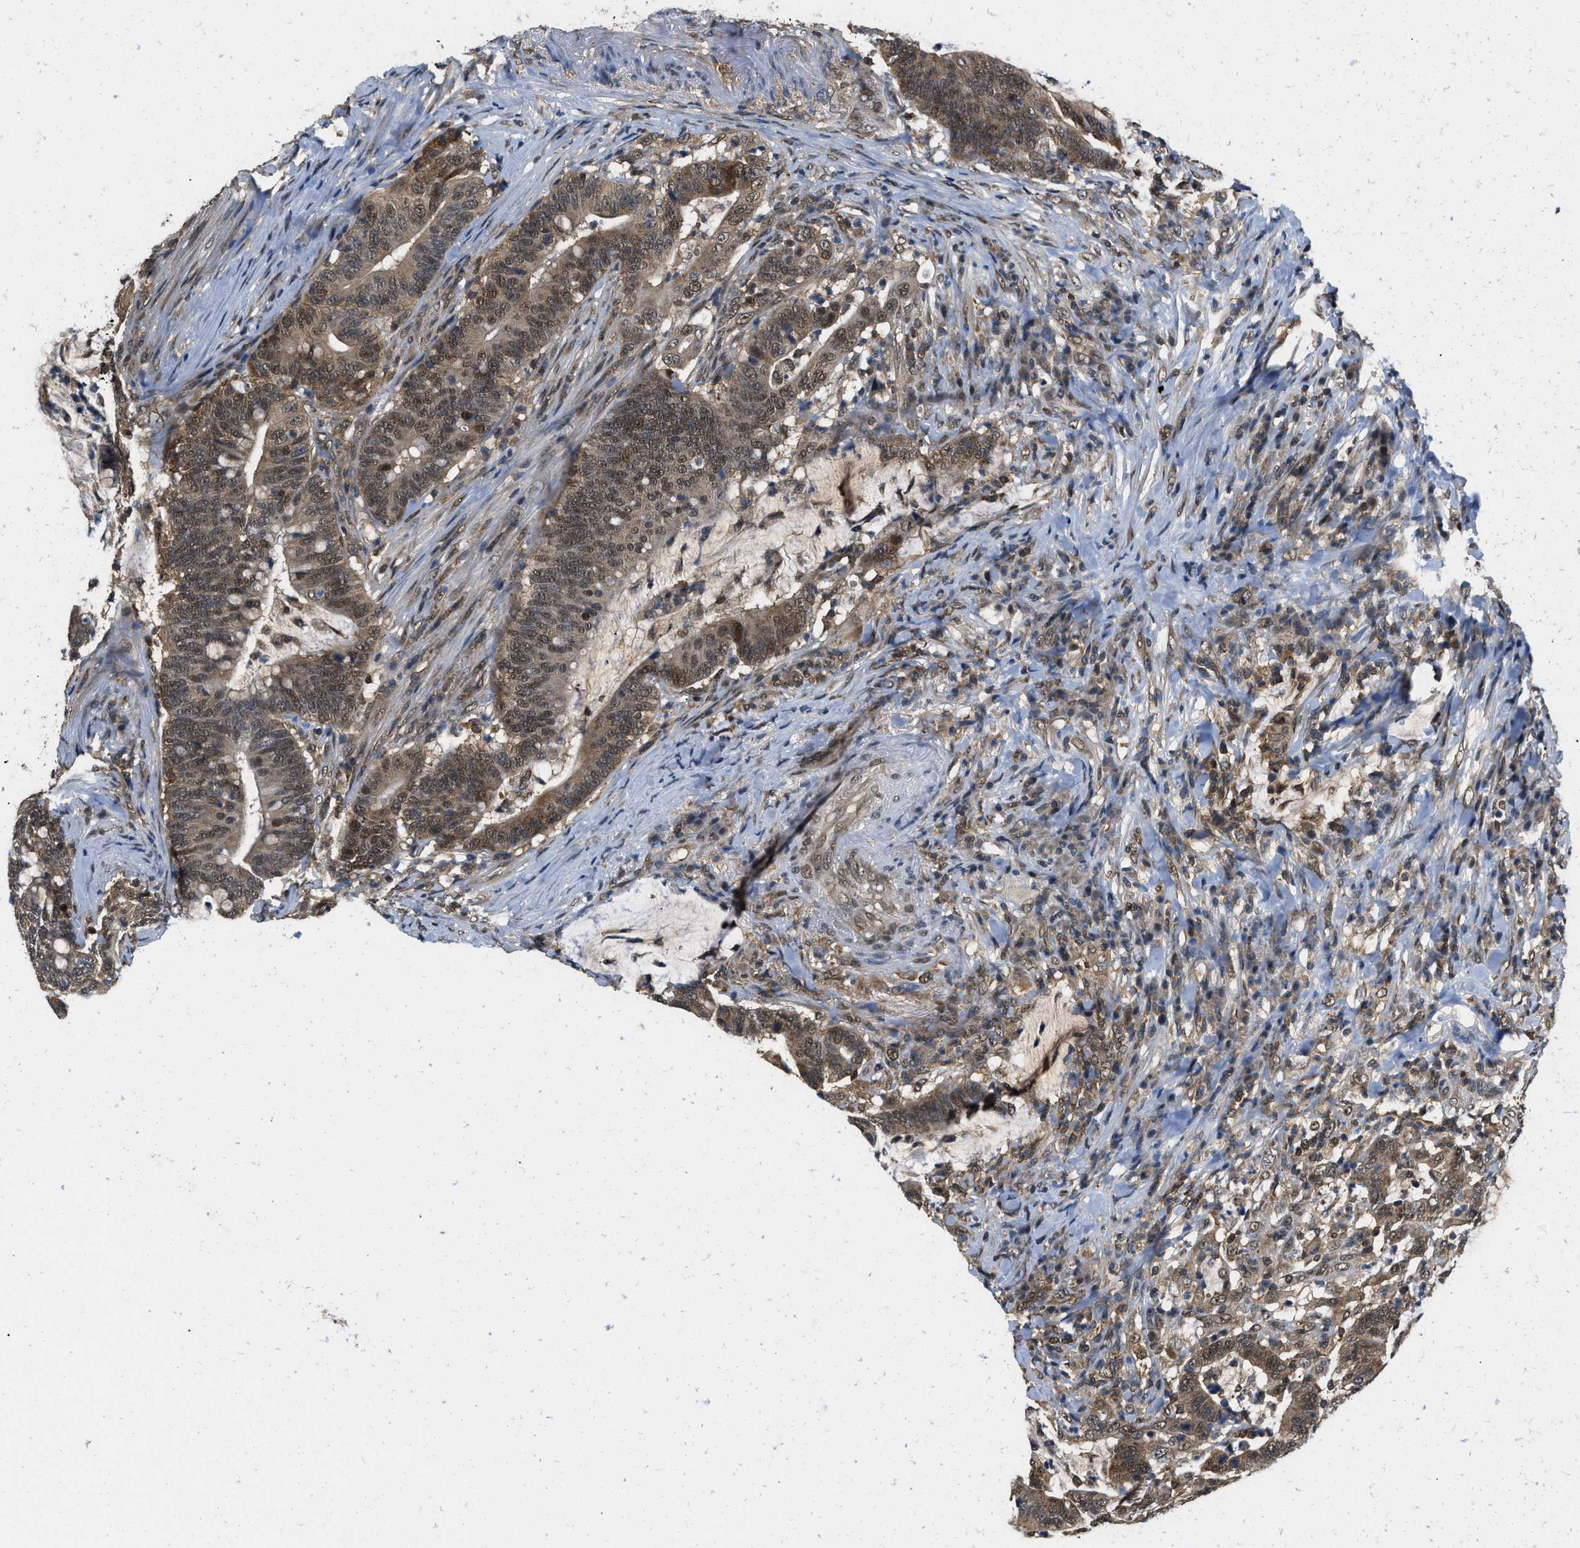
{"staining": {"intensity": "moderate", "quantity": "25%-75%", "location": "cytoplasmic/membranous,nuclear"}, "tissue": "colorectal cancer", "cell_type": "Tumor cells", "image_type": "cancer", "snomed": [{"axis": "morphology", "description": "Normal tissue, NOS"}, {"axis": "morphology", "description": "Adenocarcinoma, NOS"}, {"axis": "topography", "description": "Colon"}], "caption": "Colorectal cancer (adenocarcinoma) stained with a brown dye reveals moderate cytoplasmic/membranous and nuclear positive positivity in approximately 25%-75% of tumor cells.", "gene": "ATF7IP", "patient": {"sex": "female", "age": 66}}